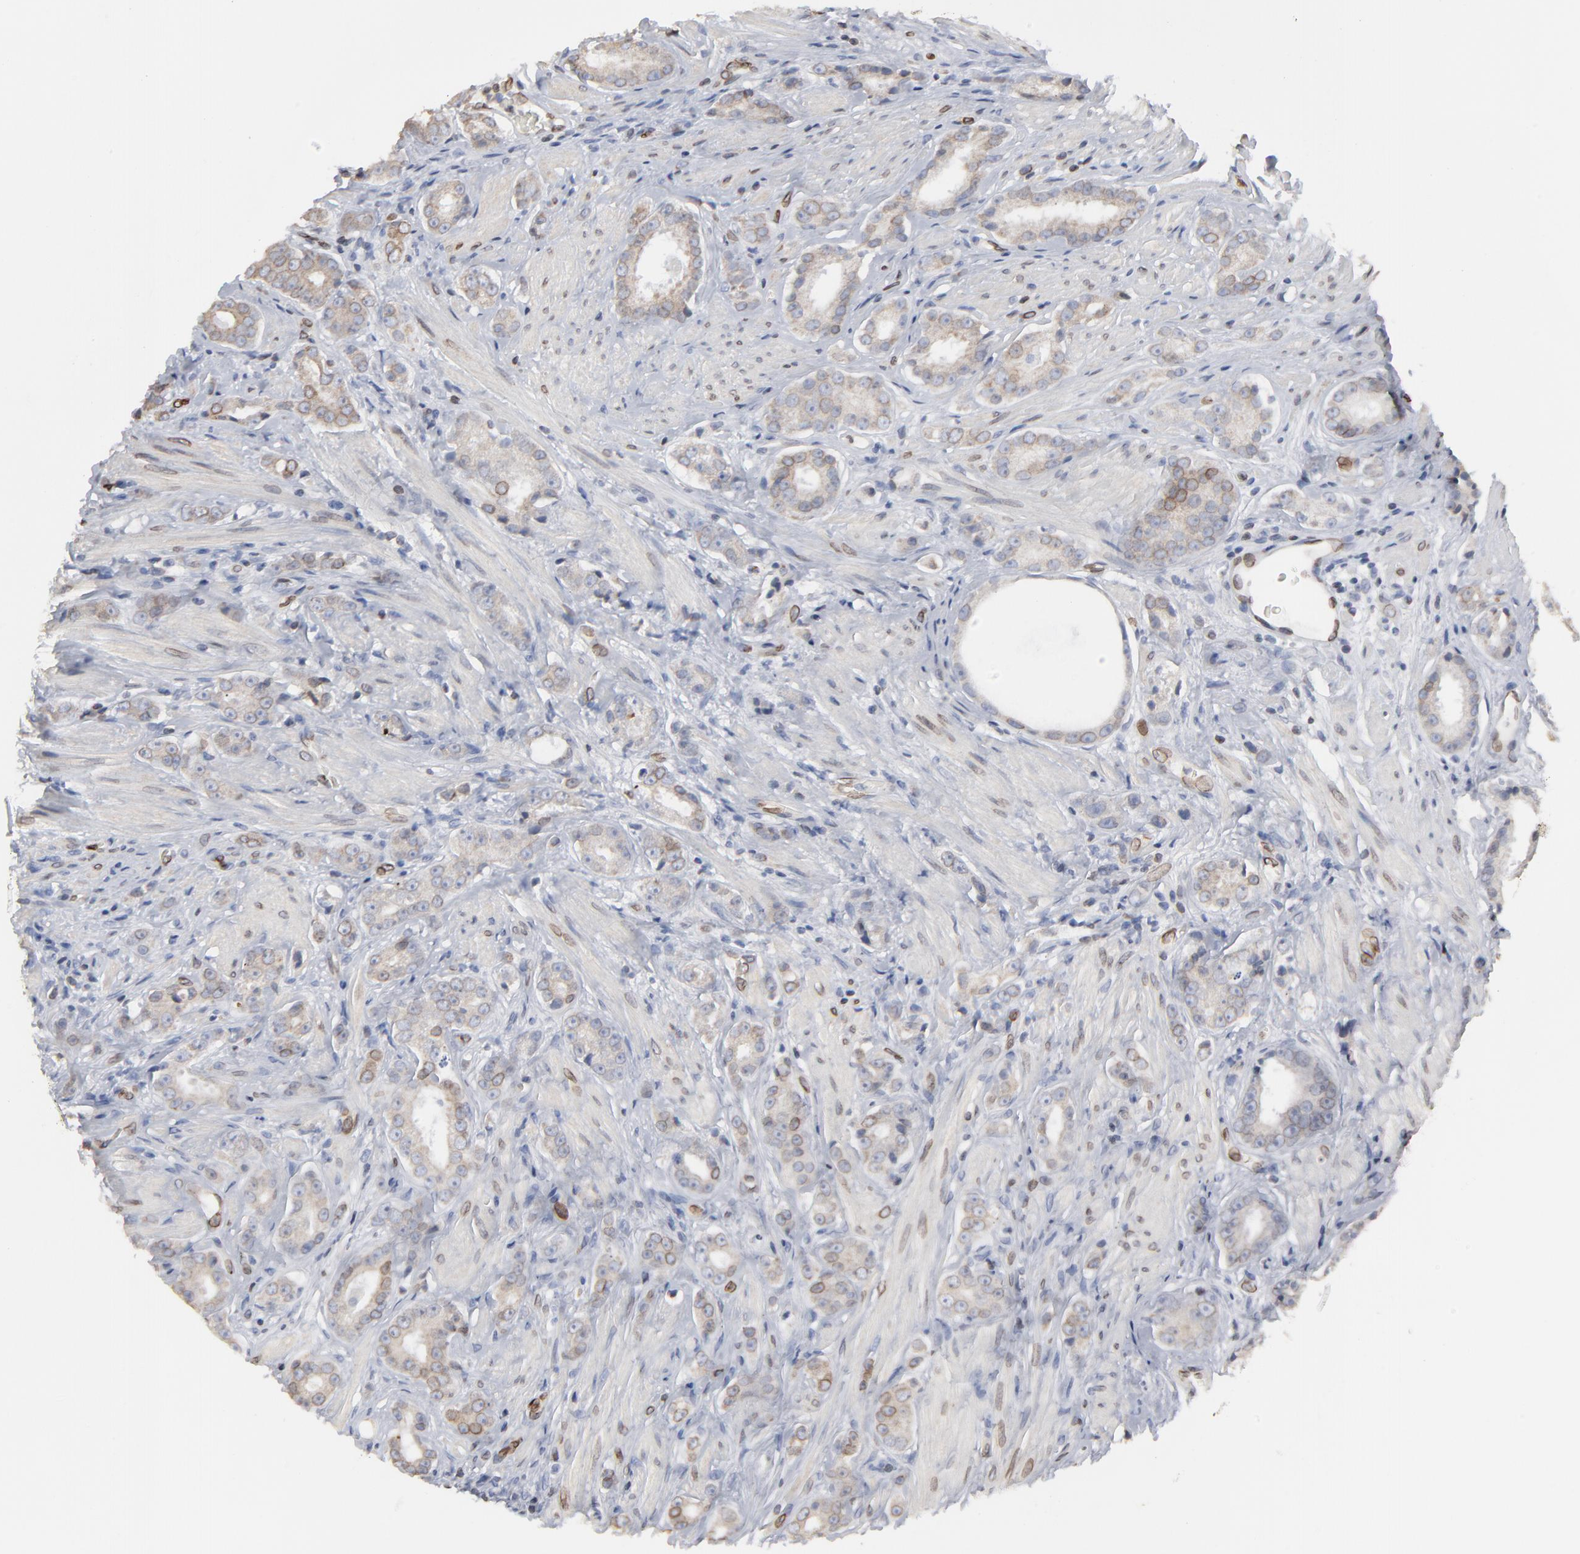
{"staining": {"intensity": "weak", "quantity": ">75%", "location": "cytoplasmic/membranous,nuclear"}, "tissue": "prostate cancer", "cell_type": "Tumor cells", "image_type": "cancer", "snomed": [{"axis": "morphology", "description": "Adenocarcinoma, Medium grade"}, {"axis": "topography", "description": "Prostate"}], "caption": "Human prostate cancer stained with a brown dye exhibits weak cytoplasmic/membranous and nuclear positive positivity in about >75% of tumor cells.", "gene": "SYNE2", "patient": {"sex": "male", "age": 53}}